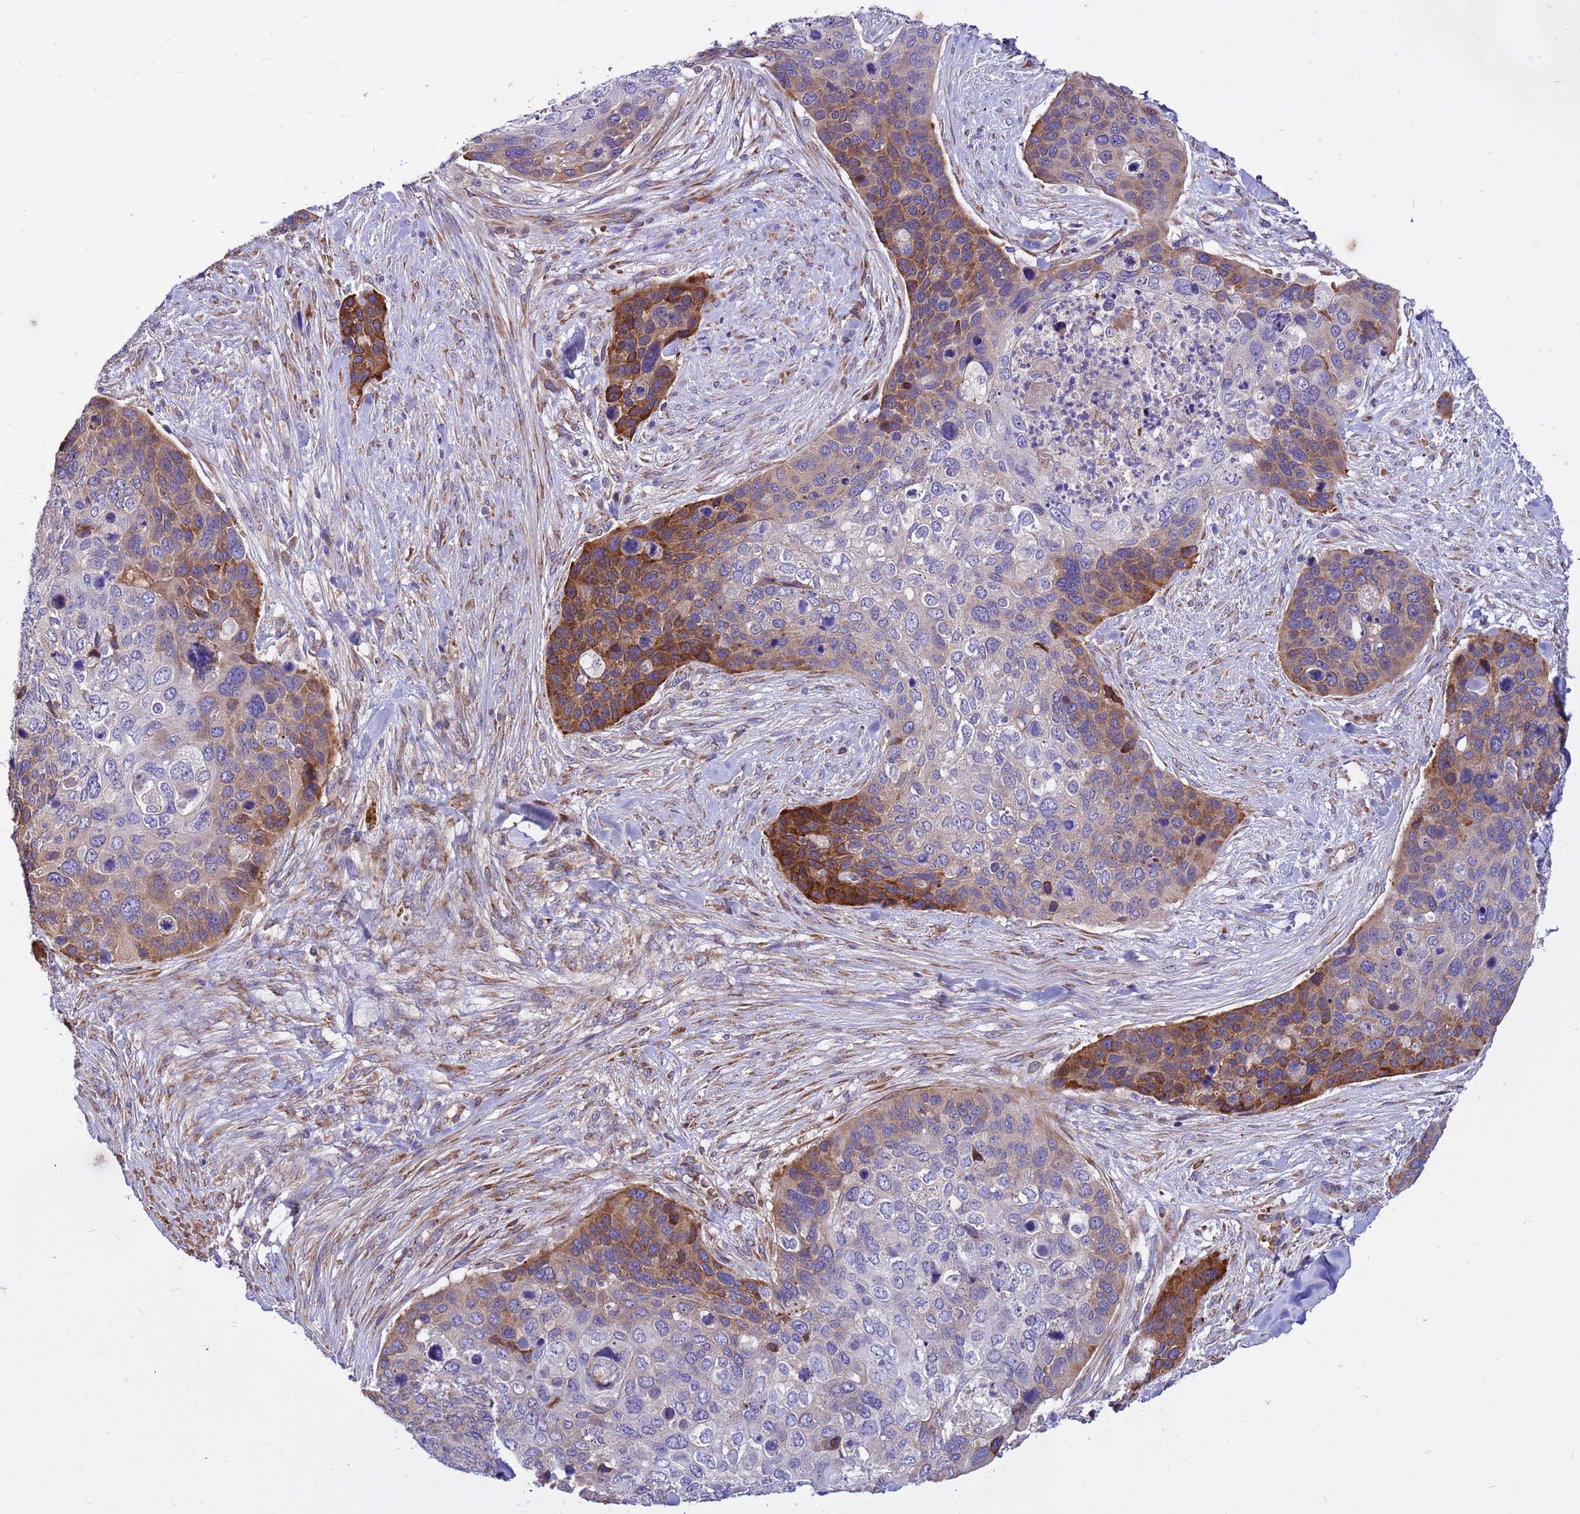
{"staining": {"intensity": "strong", "quantity": "<25%", "location": "cytoplasmic/membranous"}, "tissue": "skin cancer", "cell_type": "Tumor cells", "image_type": "cancer", "snomed": [{"axis": "morphology", "description": "Basal cell carcinoma"}, {"axis": "topography", "description": "Skin"}], "caption": "Strong cytoplasmic/membranous positivity is appreciated in about <25% of tumor cells in skin basal cell carcinoma.", "gene": "ZNF669", "patient": {"sex": "female", "age": 74}}